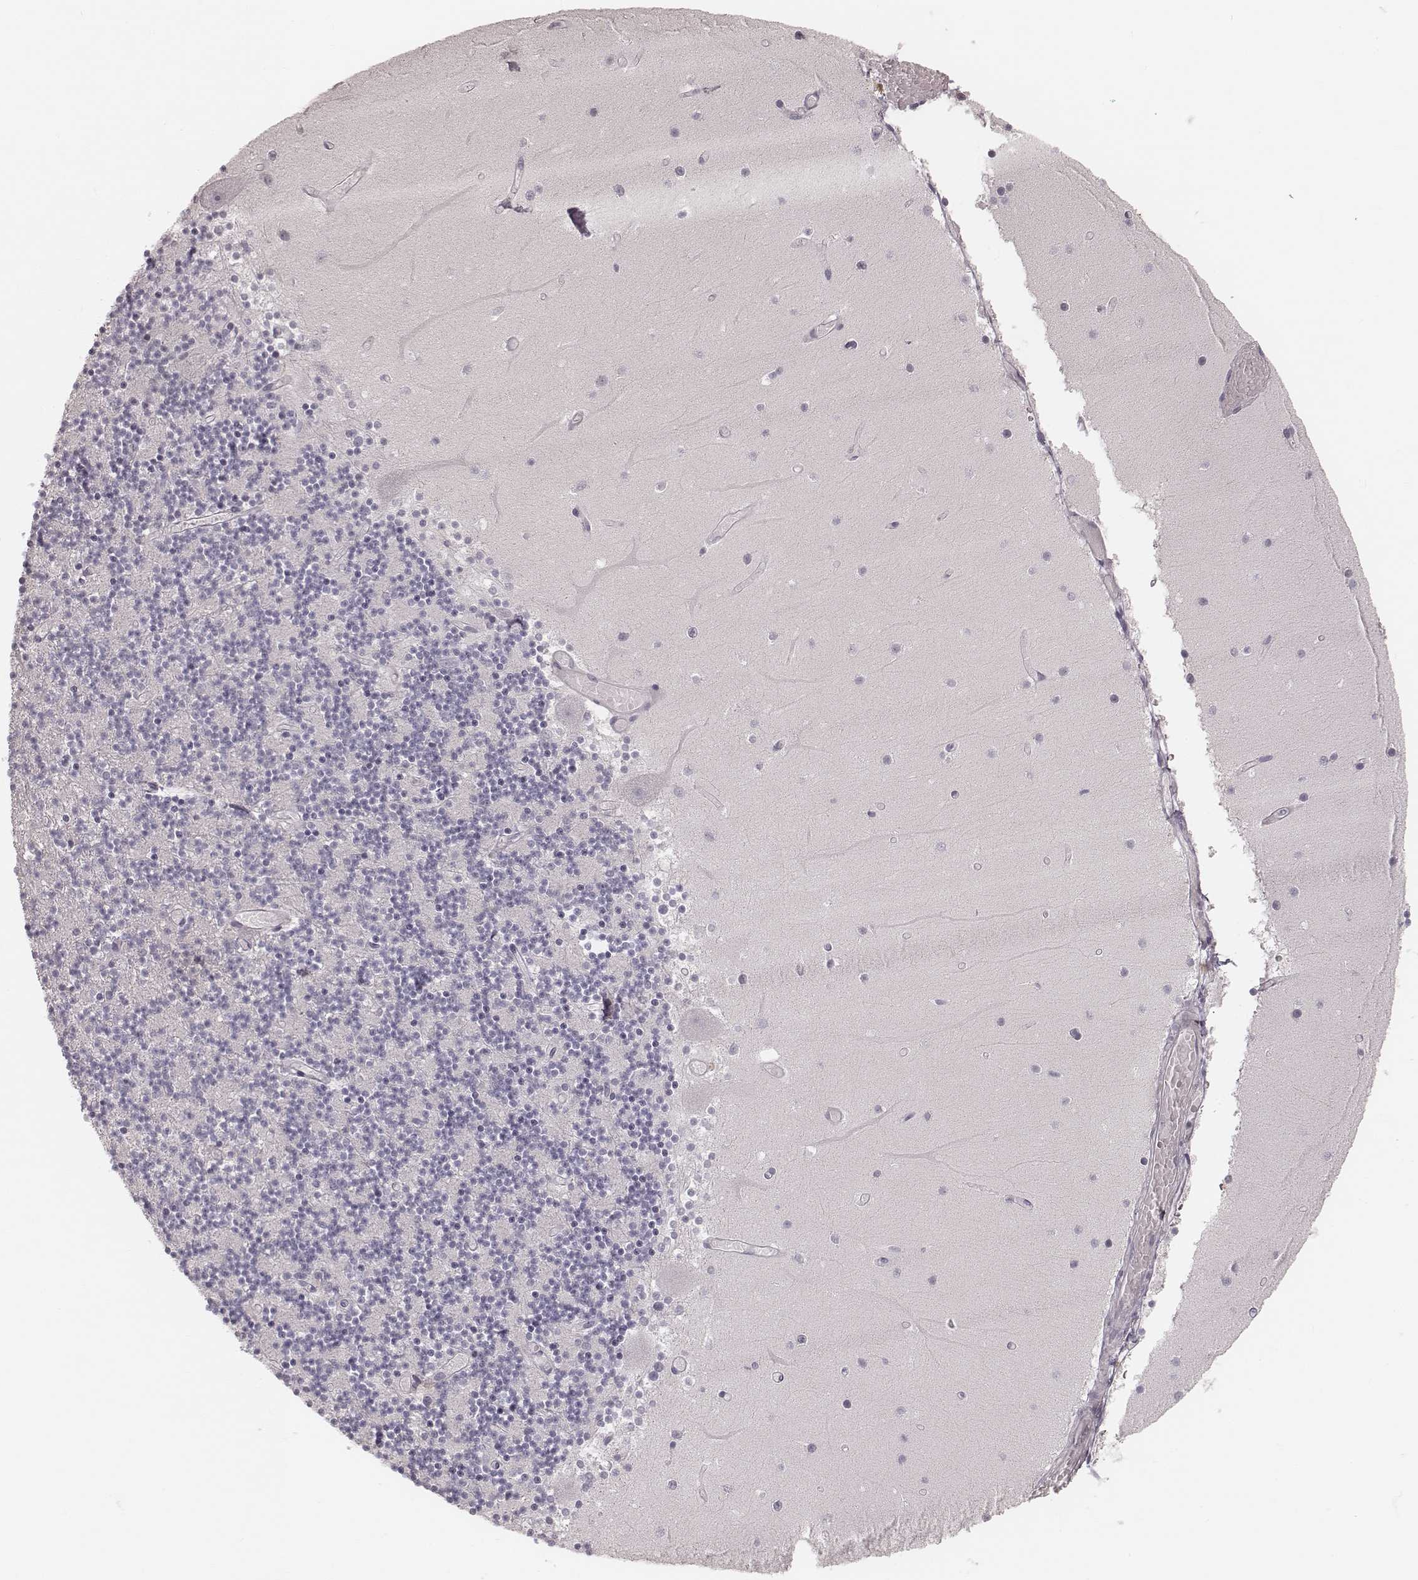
{"staining": {"intensity": "negative", "quantity": "none", "location": "none"}, "tissue": "cerebellum", "cell_type": "Cells in granular layer", "image_type": "normal", "snomed": [{"axis": "morphology", "description": "Normal tissue, NOS"}, {"axis": "topography", "description": "Cerebellum"}], "caption": "The micrograph exhibits no staining of cells in granular layer in benign cerebellum. Brightfield microscopy of immunohistochemistry stained with DAB (brown) and hematoxylin (blue), captured at high magnification.", "gene": "SPATA24", "patient": {"sex": "female", "age": 28}}